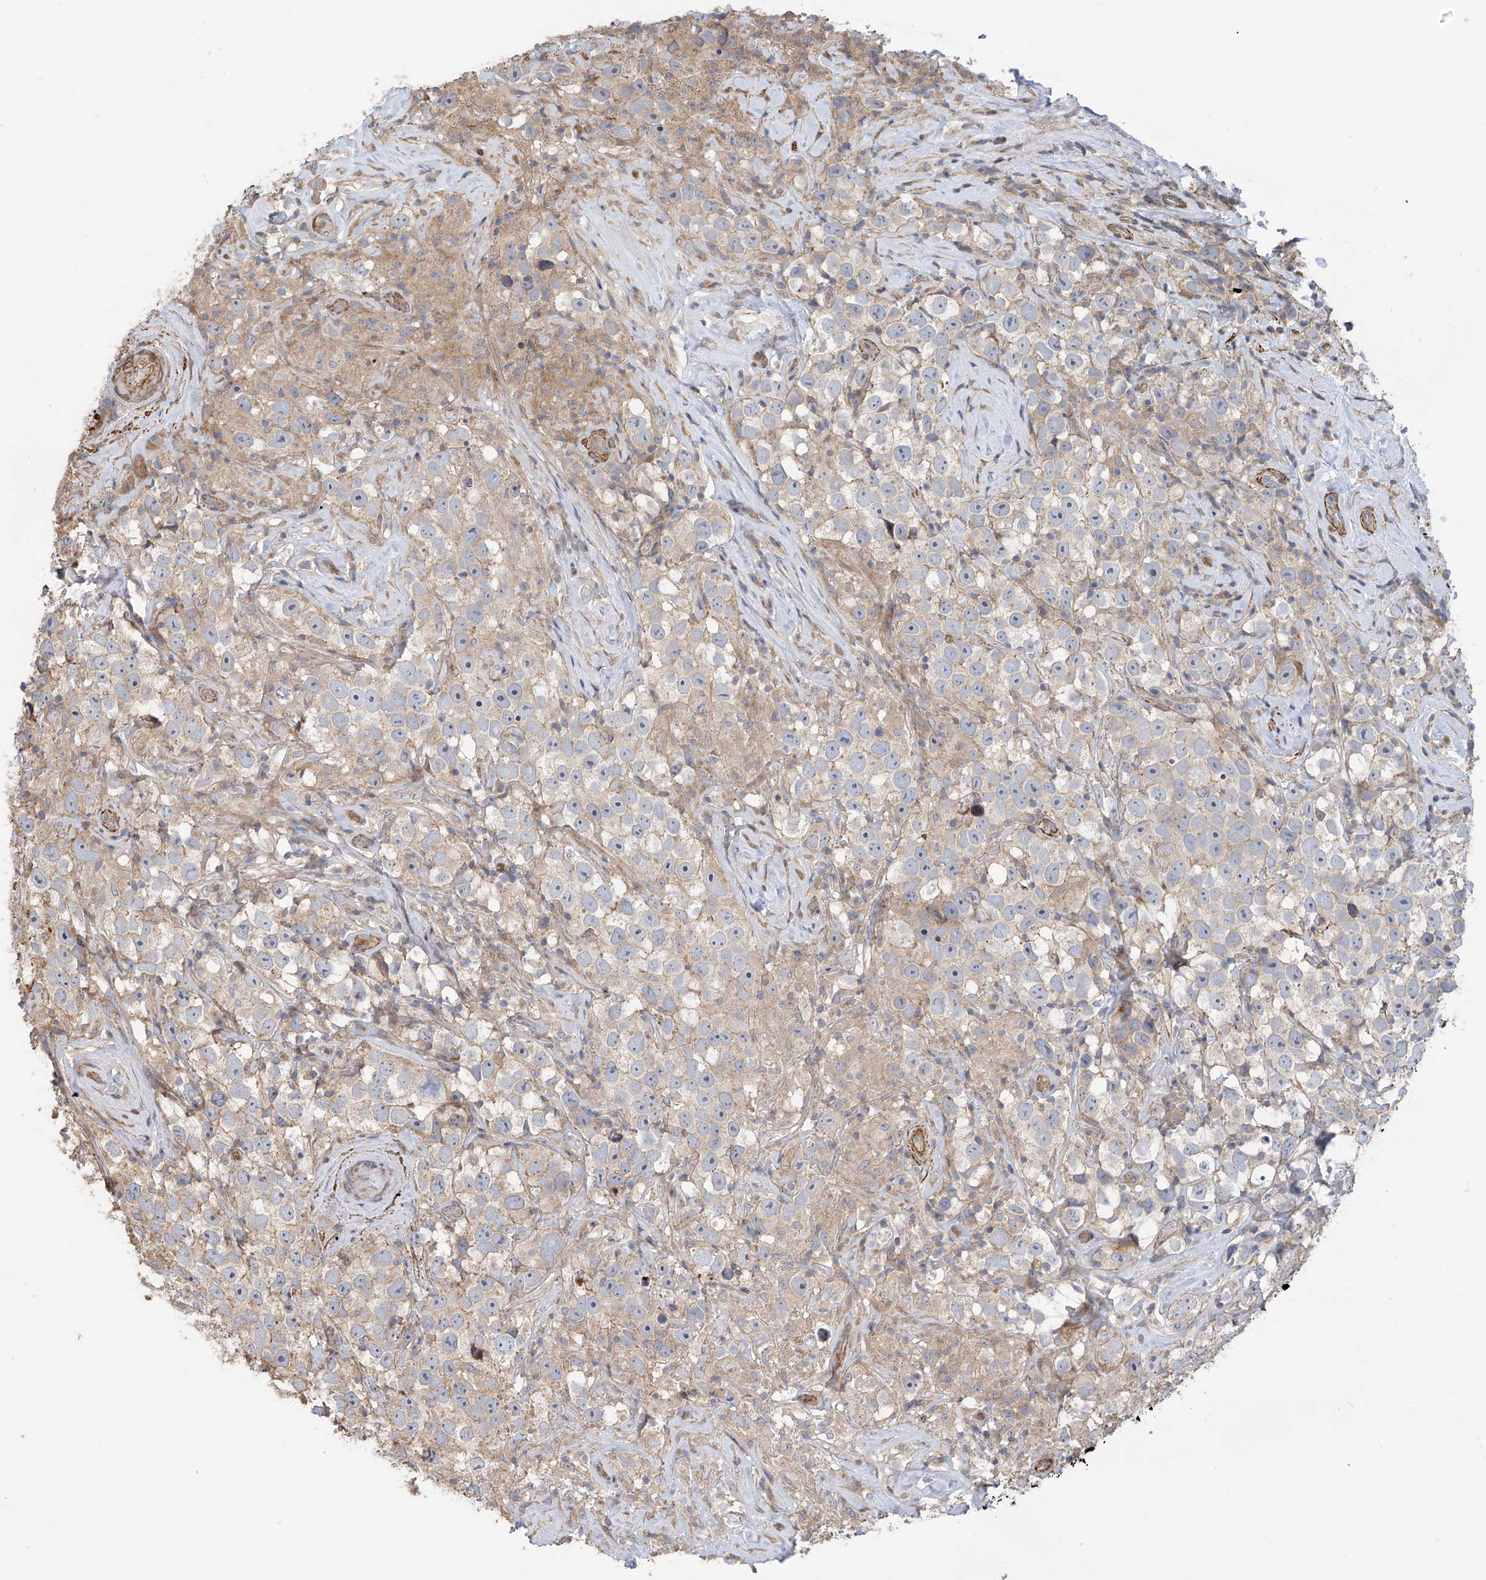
{"staining": {"intensity": "weak", "quantity": "25%-75%", "location": "cytoplasmic/membranous"}, "tissue": "testis cancer", "cell_type": "Tumor cells", "image_type": "cancer", "snomed": [{"axis": "morphology", "description": "Seminoma, NOS"}, {"axis": "topography", "description": "Testis"}], "caption": "Tumor cells reveal weak cytoplasmic/membranous positivity in approximately 25%-75% of cells in testis cancer (seminoma).", "gene": "SLC43A3", "patient": {"sex": "male", "age": 49}}